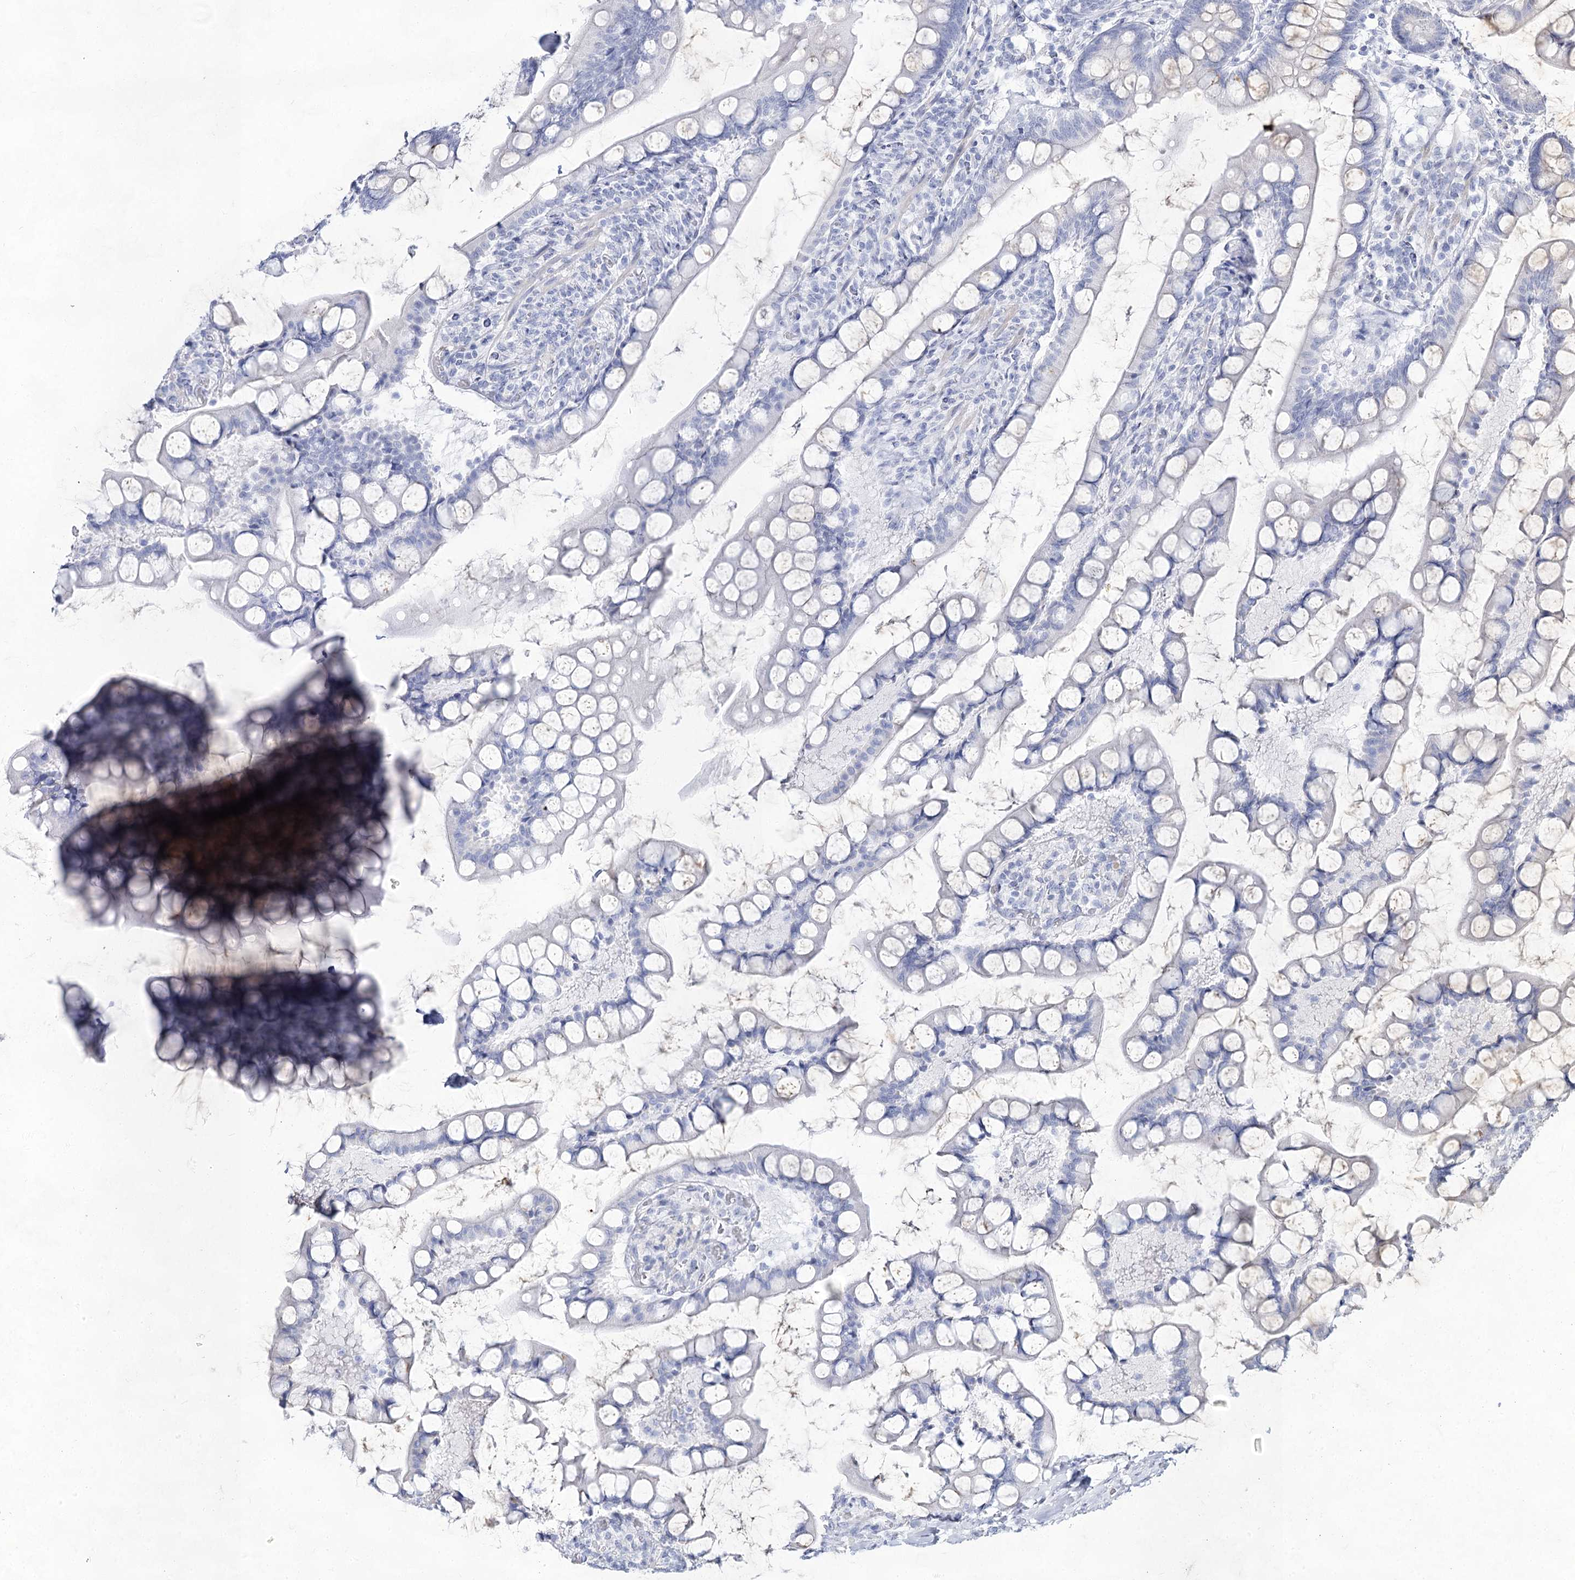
{"staining": {"intensity": "weak", "quantity": "<25%", "location": "cytoplasmic/membranous"}, "tissue": "small intestine", "cell_type": "Glandular cells", "image_type": "normal", "snomed": [{"axis": "morphology", "description": "Normal tissue, NOS"}, {"axis": "topography", "description": "Small intestine"}], "caption": "IHC image of normal human small intestine stained for a protein (brown), which reveals no staining in glandular cells.", "gene": "ACRV1", "patient": {"sex": "male", "age": 52}}